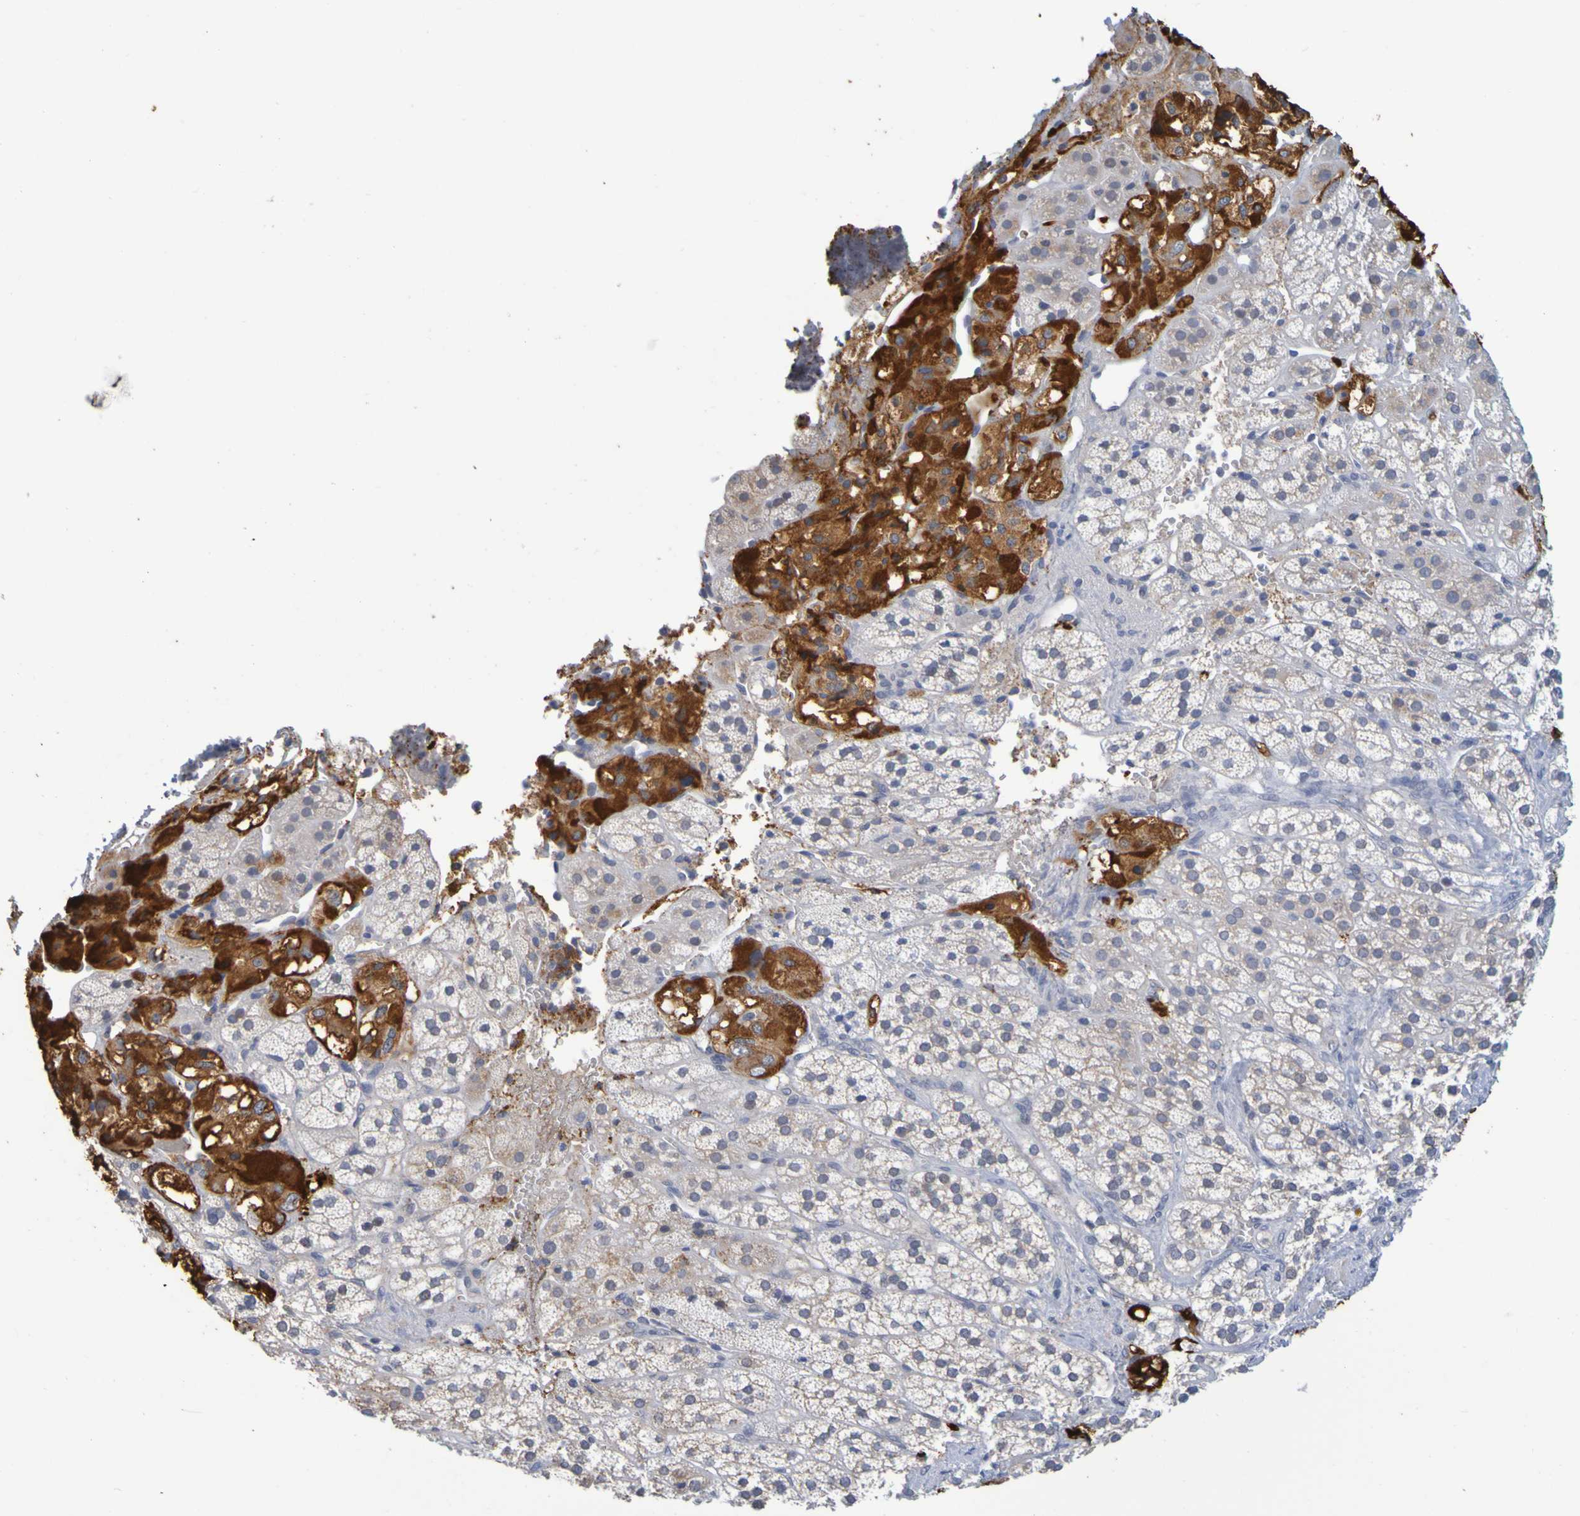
{"staining": {"intensity": "weak", "quantity": "25%-75%", "location": "cytoplasmic/membranous"}, "tissue": "adrenal gland", "cell_type": "Glandular cells", "image_type": "normal", "snomed": [{"axis": "morphology", "description": "Normal tissue, NOS"}, {"axis": "topography", "description": "Adrenal gland"}], "caption": "Weak cytoplasmic/membranous expression is appreciated in about 25%-75% of glandular cells in unremarkable adrenal gland. The staining was performed using DAB, with brown indicating positive protein expression. Nuclei are stained blue with hematoxylin.", "gene": "ENDOU", "patient": {"sex": "male", "age": 56}}